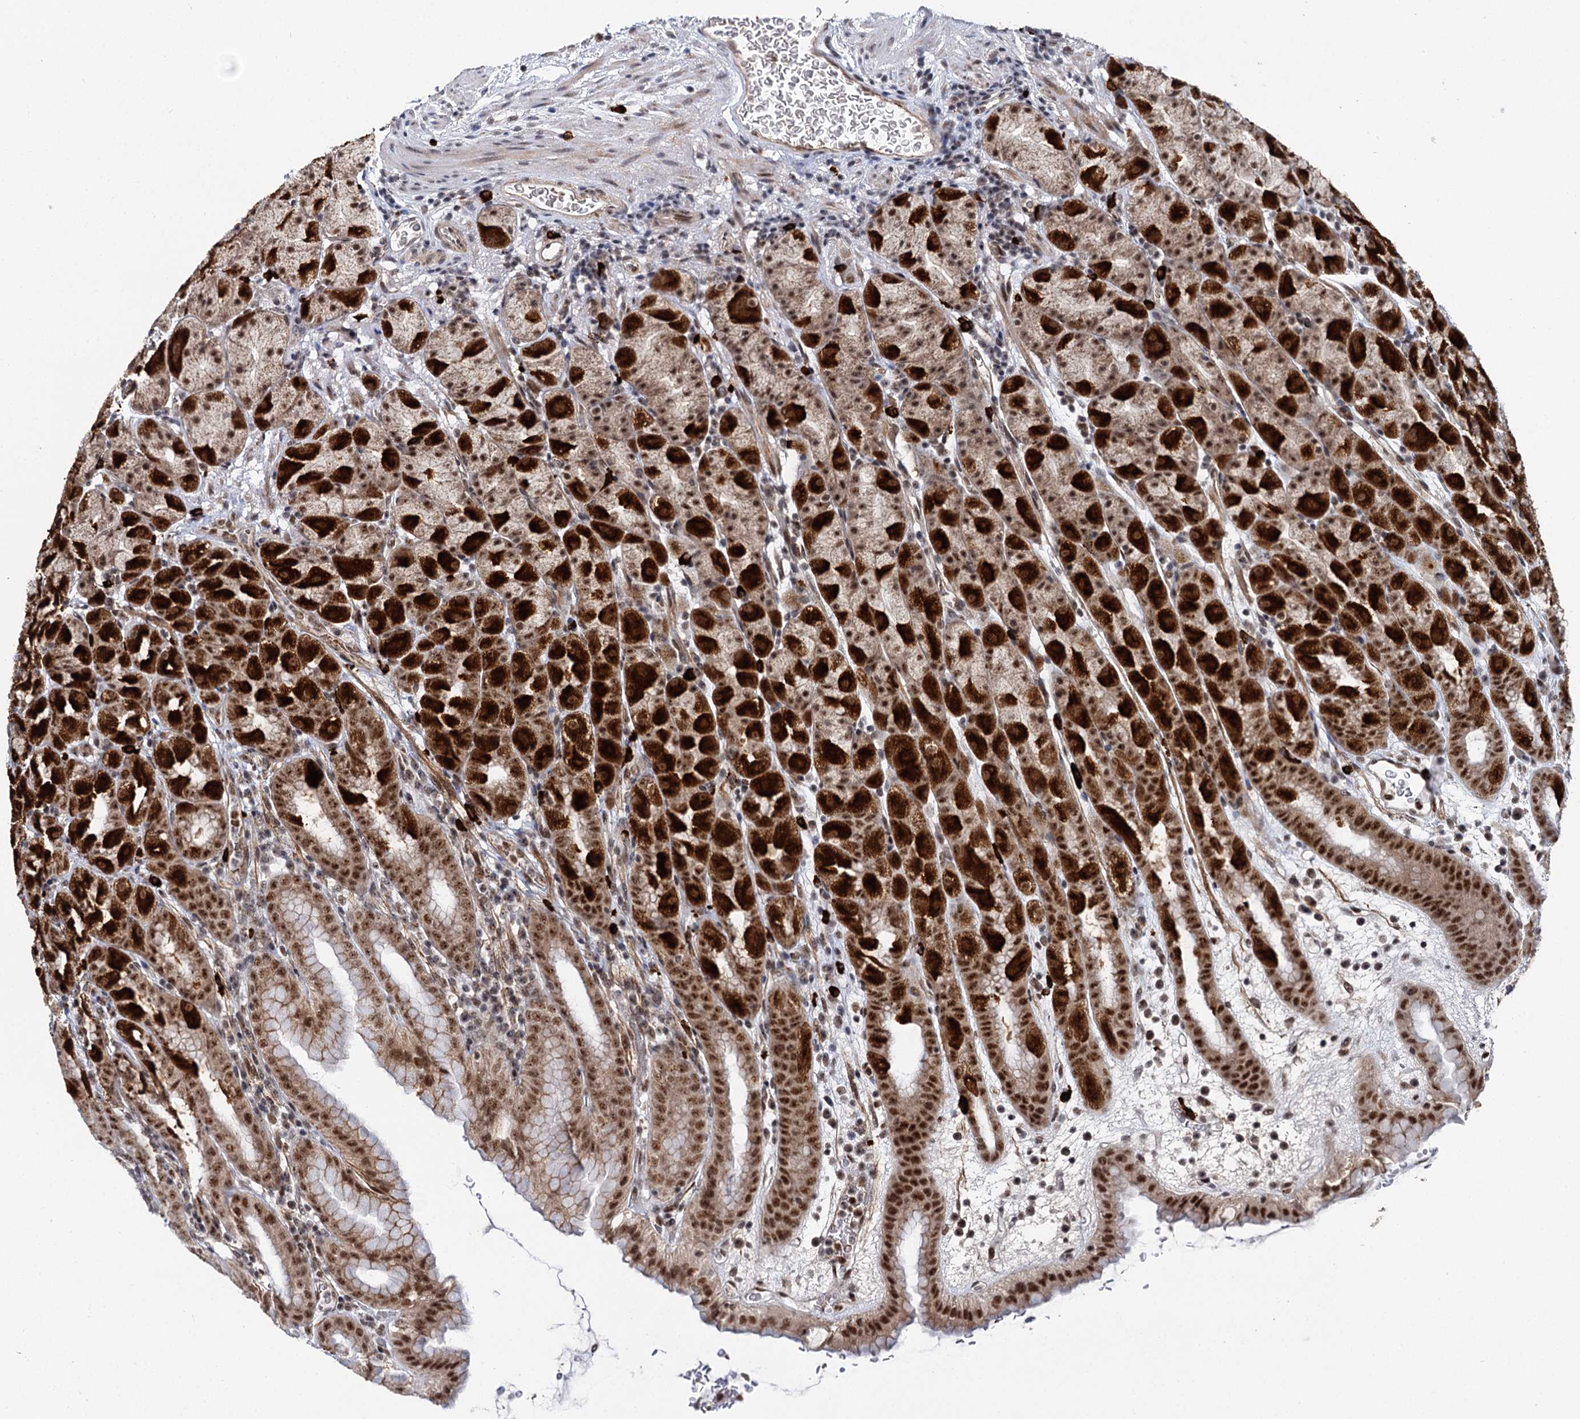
{"staining": {"intensity": "strong", "quantity": ">75%", "location": "cytoplasmic/membranous,nuclear"}, "tissue": "stomach", "cell_type": "Glandular cells", "image_type": "normal", "snomed": [{"axis": "morphology", "description": "Normal tissue, NOS"}, {"axis": "topography", "description": "Stomach, upper"}], "caption": "Immunohistochemical staining of normal stomach reveals strong cytoplasmic/membranous,nuclear protein expression in approximately >75% of glandular cells. (Stains: DAB in brown, nuclei in blue, Microscopy: brightfield microscopy at high magnification).", "gene": "BUD13", "patient": {"sex": "male", "age": 68}}